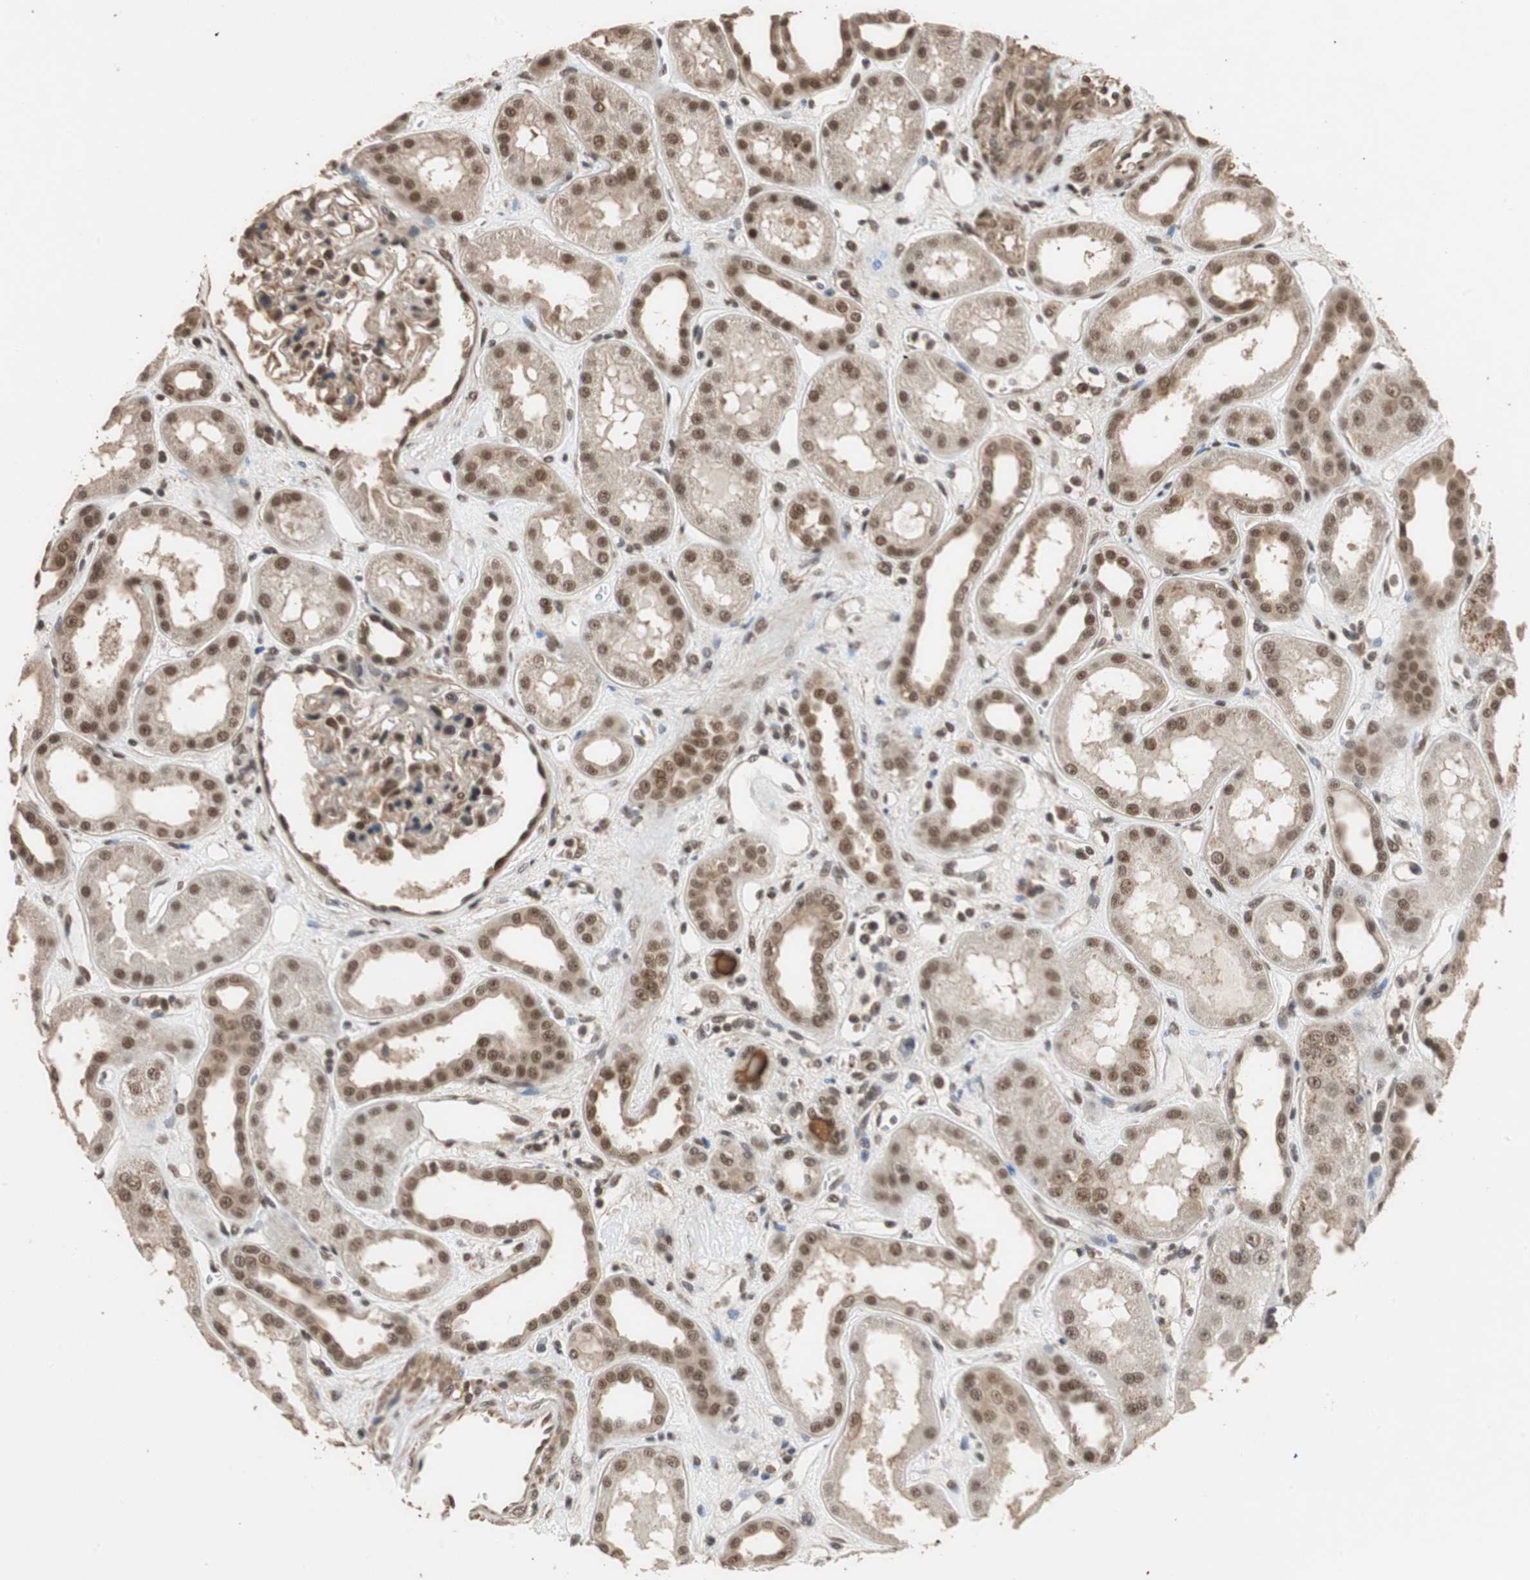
{"staining": {"intensity": "moderate", "quantity": "25%-75%", "location": "cytoplasmic/membranous,nuclear"}, "tissue": "kidney", "cell_type": "Cells in glomeruli", "image_type": "normal", "snomed": [{"axis": "morphology", "description": "Normal tissue, NOS"}, {"axis": "topography", "description": "Kidney"}], "caption": "Immunohistochemical staining of normal kidney exhibits 25%-75% levels of moderate cytoplasmic/membranous,nuclear protein positivity in about 25%-75% of cells in glomeruli.", "gene": "CDC5L", "patient": {"sex": "male", "age": 59}}